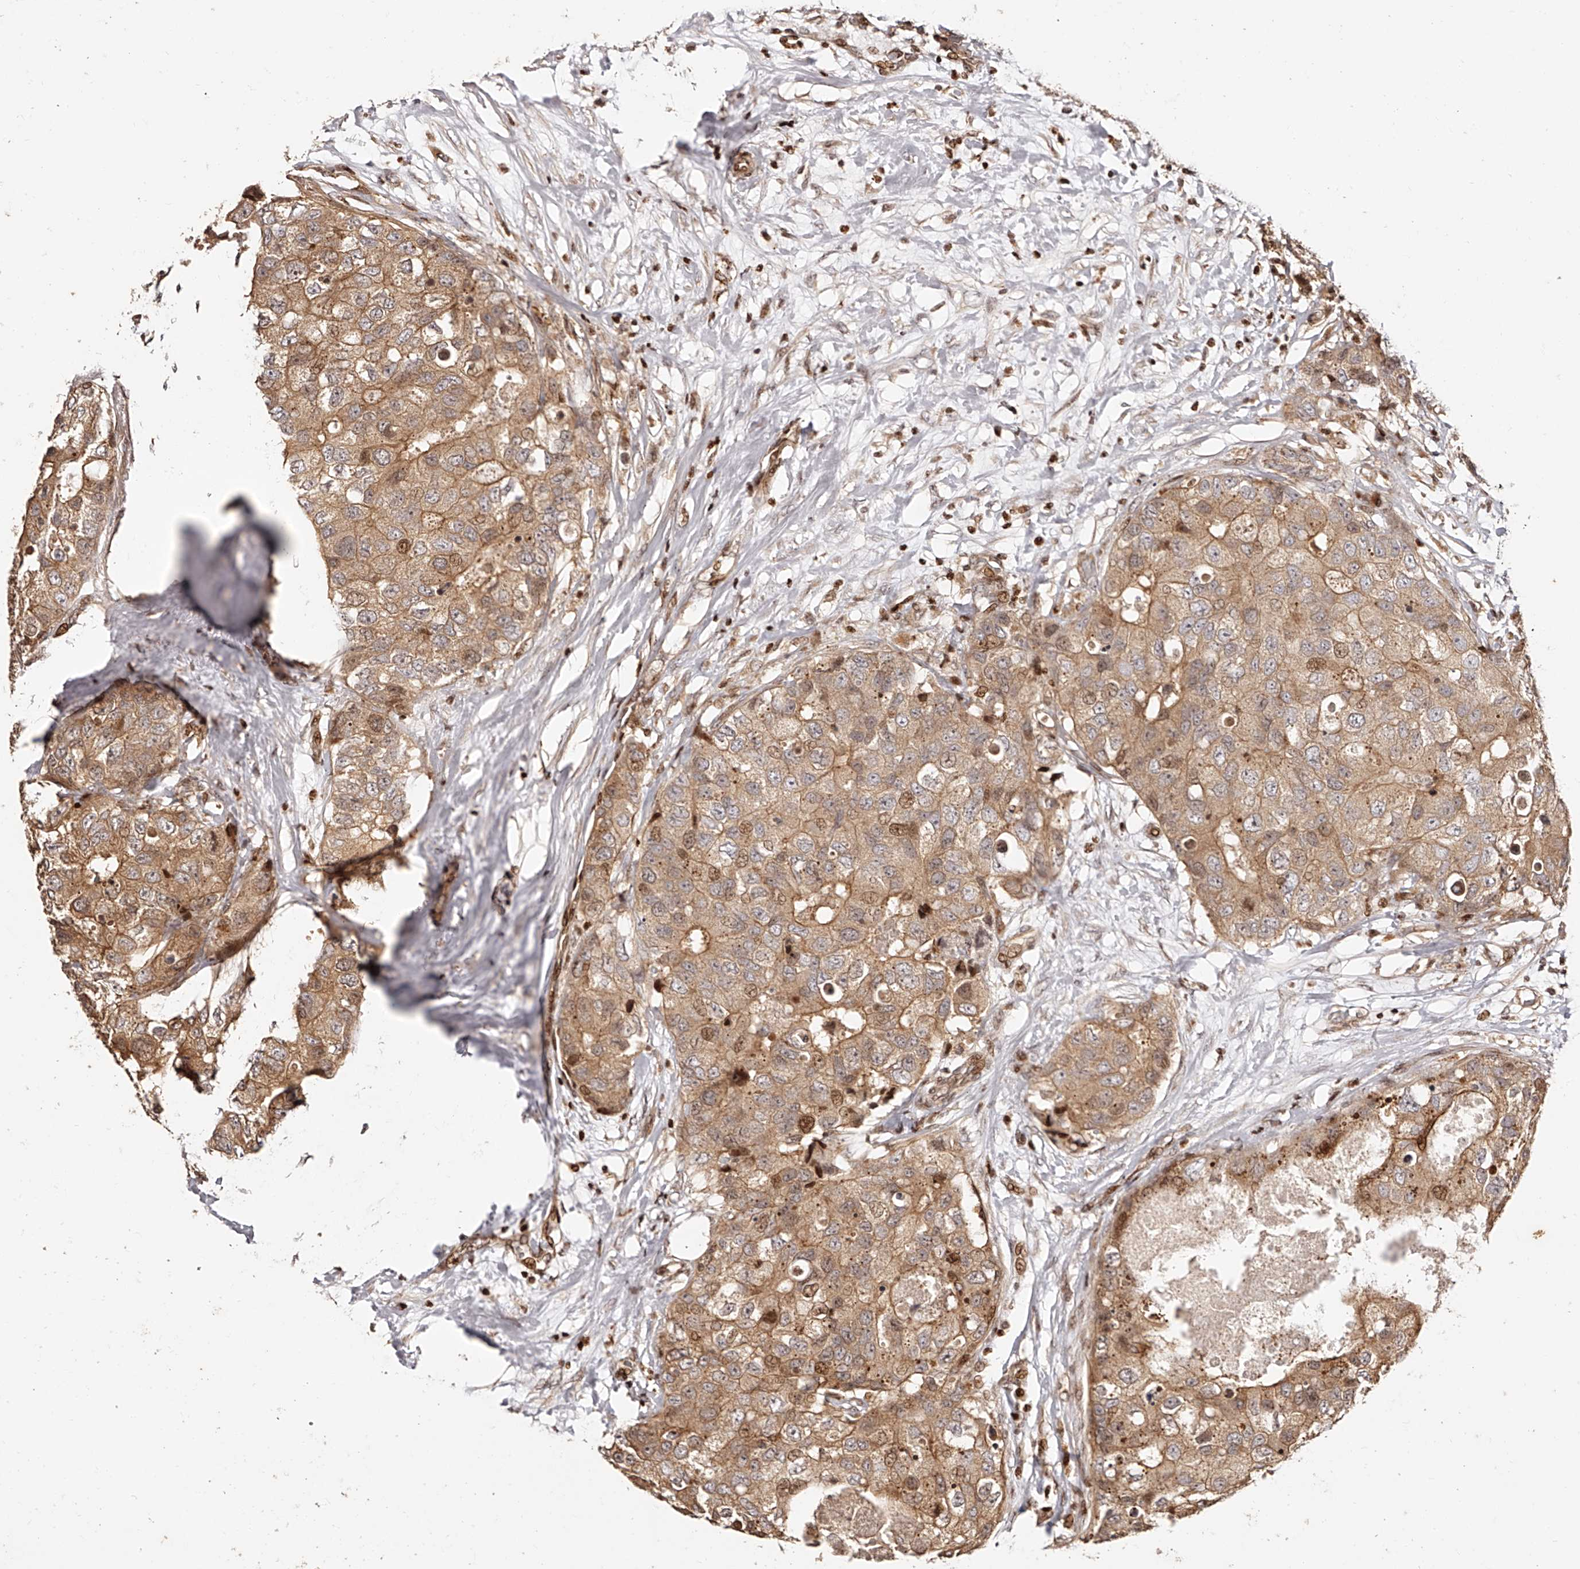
{"staining": {"intensity": "moderate", "quantity": ">75%", "location": "cytoplasmic/membranous"}, "tissue": "breast cancer", "cell_type": "Tumor cells", "image_type": "cancer", "snomed": [{"axis": "morphology", "description": "Duct carcinoma"}, {"axis": "topography", "description": "Breast"}], "caption": "Breast cancer (invasive ductal carcinoma) stained for a protein (brown) demonstrates moderate cytoplasmic/membranous positive expression in approximately >75% of tumor cells.", "gene": "PFDN2", "patient": {"sex": "female", "age": 62}}